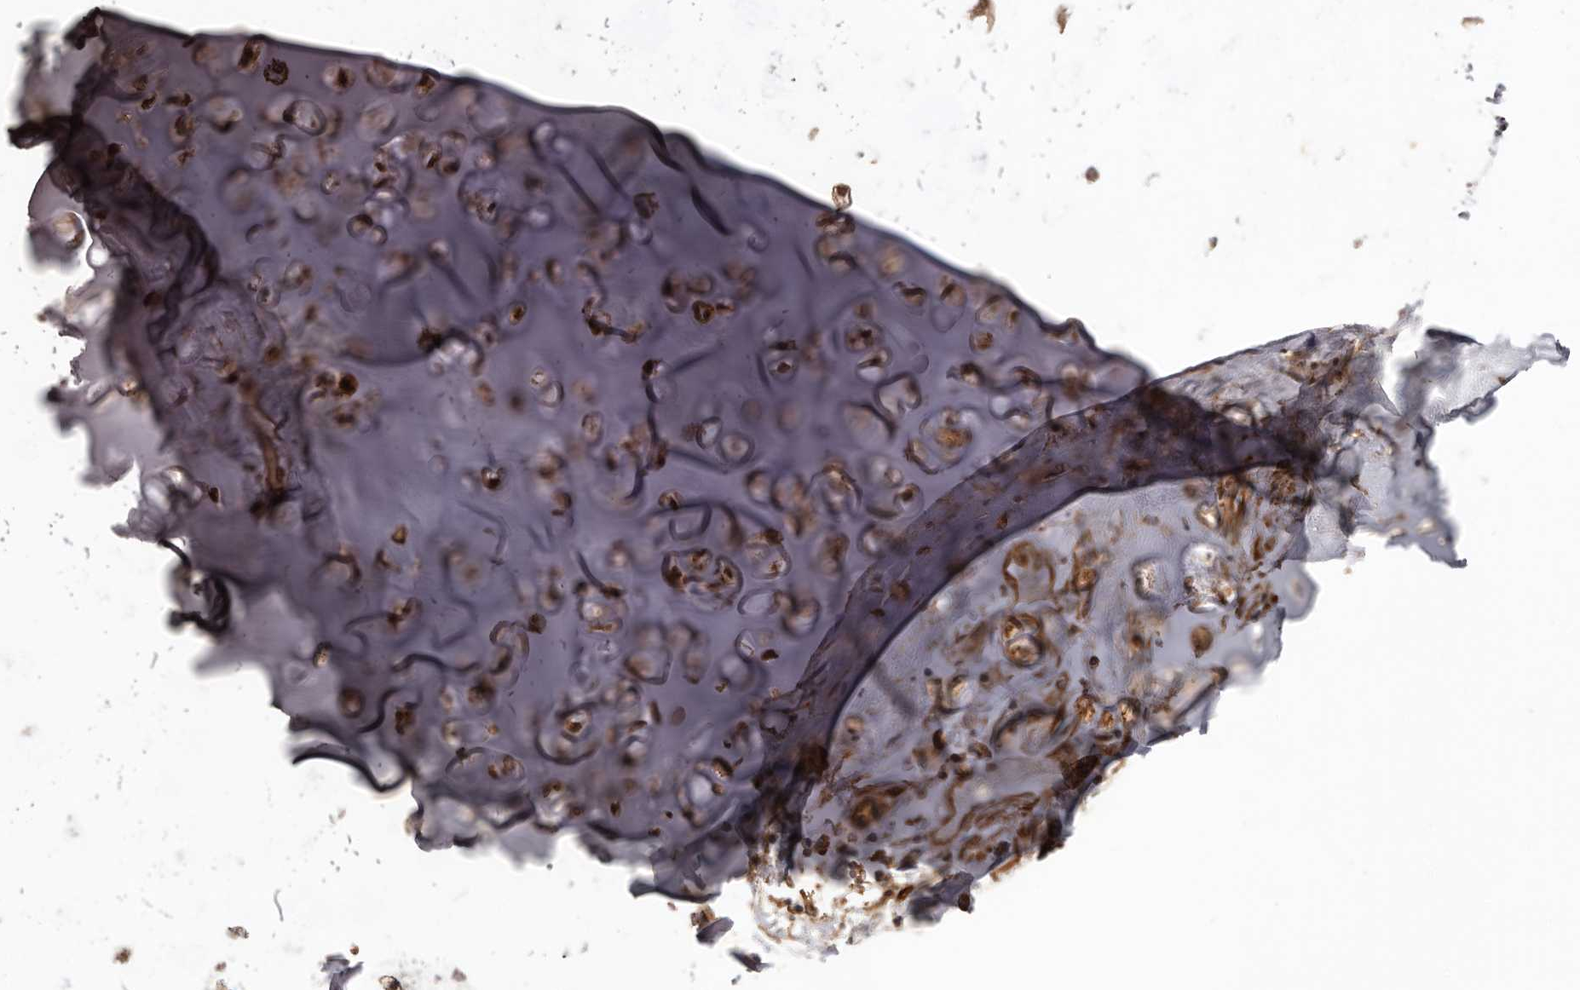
{"staining": {"intensity": "strong", "quantity": ">75%", "location": "cytoplasmic/membranous"}, "tissue": "adipose tissue", "cell_type": "Adipocytes", "image_type": "normal", "snomed": [{"axis": "morphology", "description": "Normal tissue, NOS"}, {"axis": "morphology", "description": "Basal cell carcinoma"}, {"axis": "topography", "description": "Cartilage tissue"}, {"axis": "topography", "description": "Nasopharynx"}, {"axis": "topography", "description": "Oral tissue"}], "caption": "High-magnification brightfield microscopy of normal adipose tissue stained with DAB (3,3'-diaminobenzidine) (brown) and counterstained with hematoxylin (blue). adipocytes exhibit strong cytoplasmic/membranous positivity is seen in approximately>75% of cells.", "gene": "SLITRK6", "patient": {"sex": "female", "age": 77}}